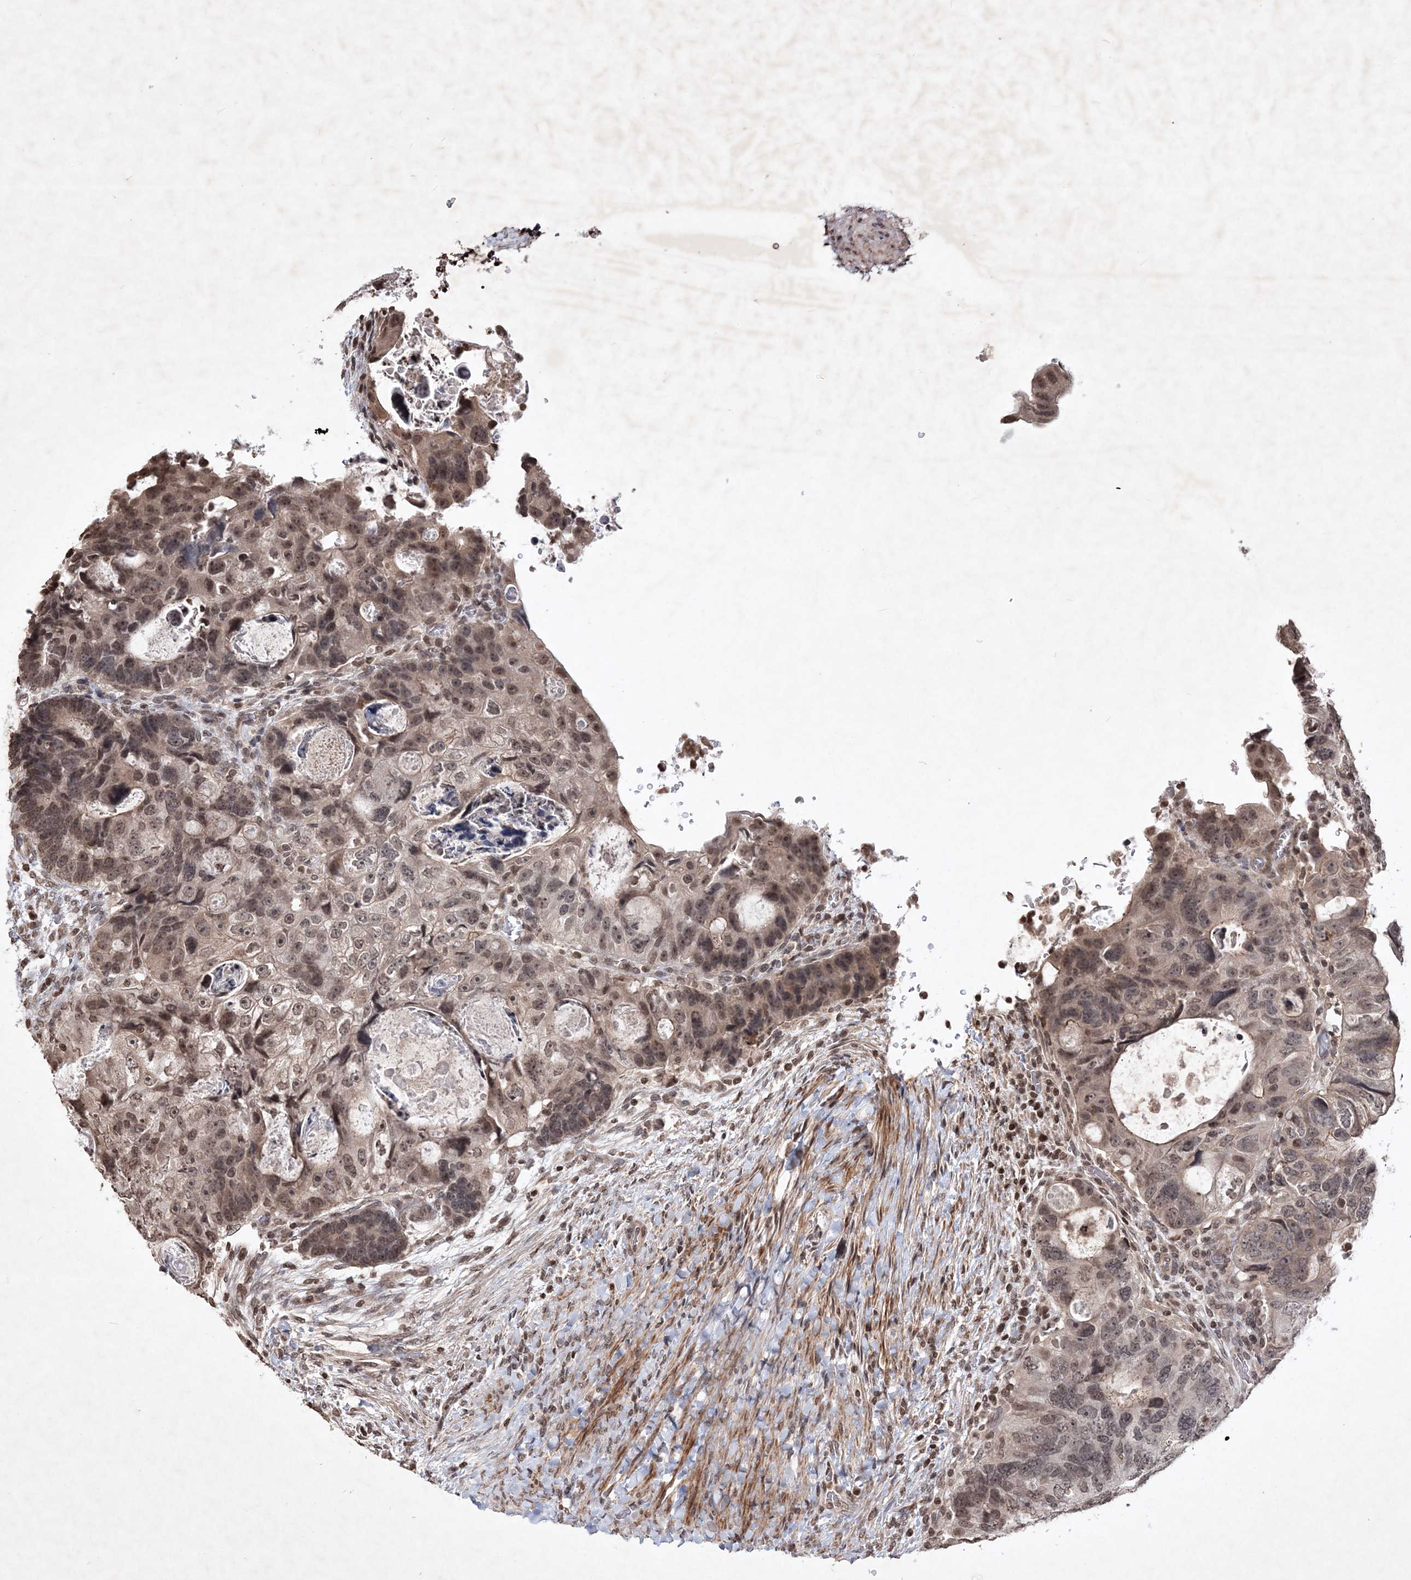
{"staining": {"intensity": "moderate", "quantity": ">75%", "location": "nuclear"}, "tissue": "colorectal cancer", "cell_type": "Tumor cells", "image_type": "cancer", "snomed": [{"axis": "morphology", "description": "Adenocarcinoma, NOS"}, {"axis": "topography", "description": "Rectum"}], "caption": "Immunohistochemical staining of human colorectal cancer reveals moderate nuclear protein positivity in about >75% of tumor cells.", "gene": "SOWAHB", "patient": {"sex": "male", "age": 59}}